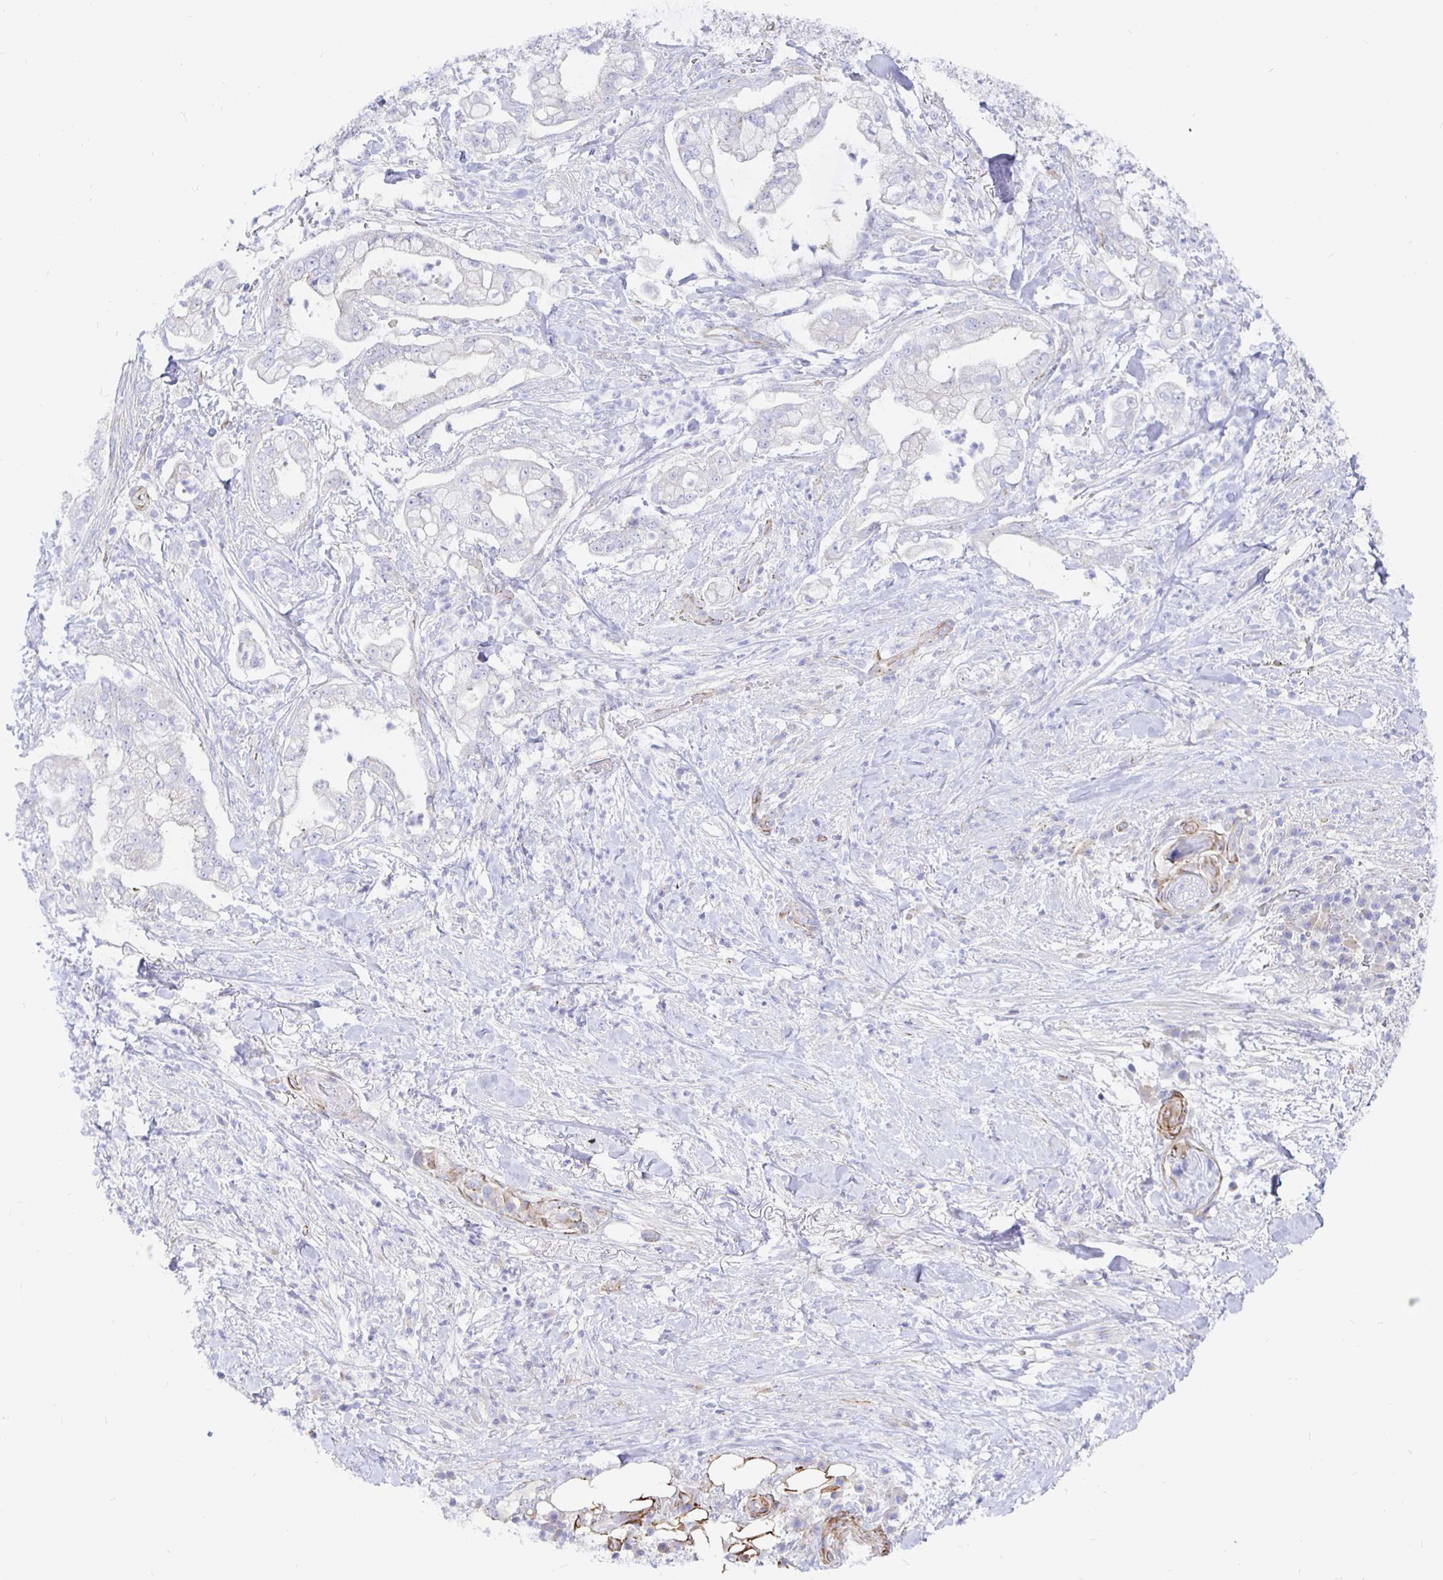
{"staining": {"intensity": "negative", "quantity": "none", "location": "none"}, "tissue": "pancreatic cancer", "cell_type": "Tumor cells", "image_type": "cancer", "snomed": [{"axis": "morphology", "description": "Adenocarcinoma, NOS"}, {"axis": "topography", "description": "Pancreas"}], "caption": "Tumor cells show no significant protein positivity in pancreatic adenocarcinoma.", "gene": "COX16", "patient": {"sex": "female", "age": 69}}